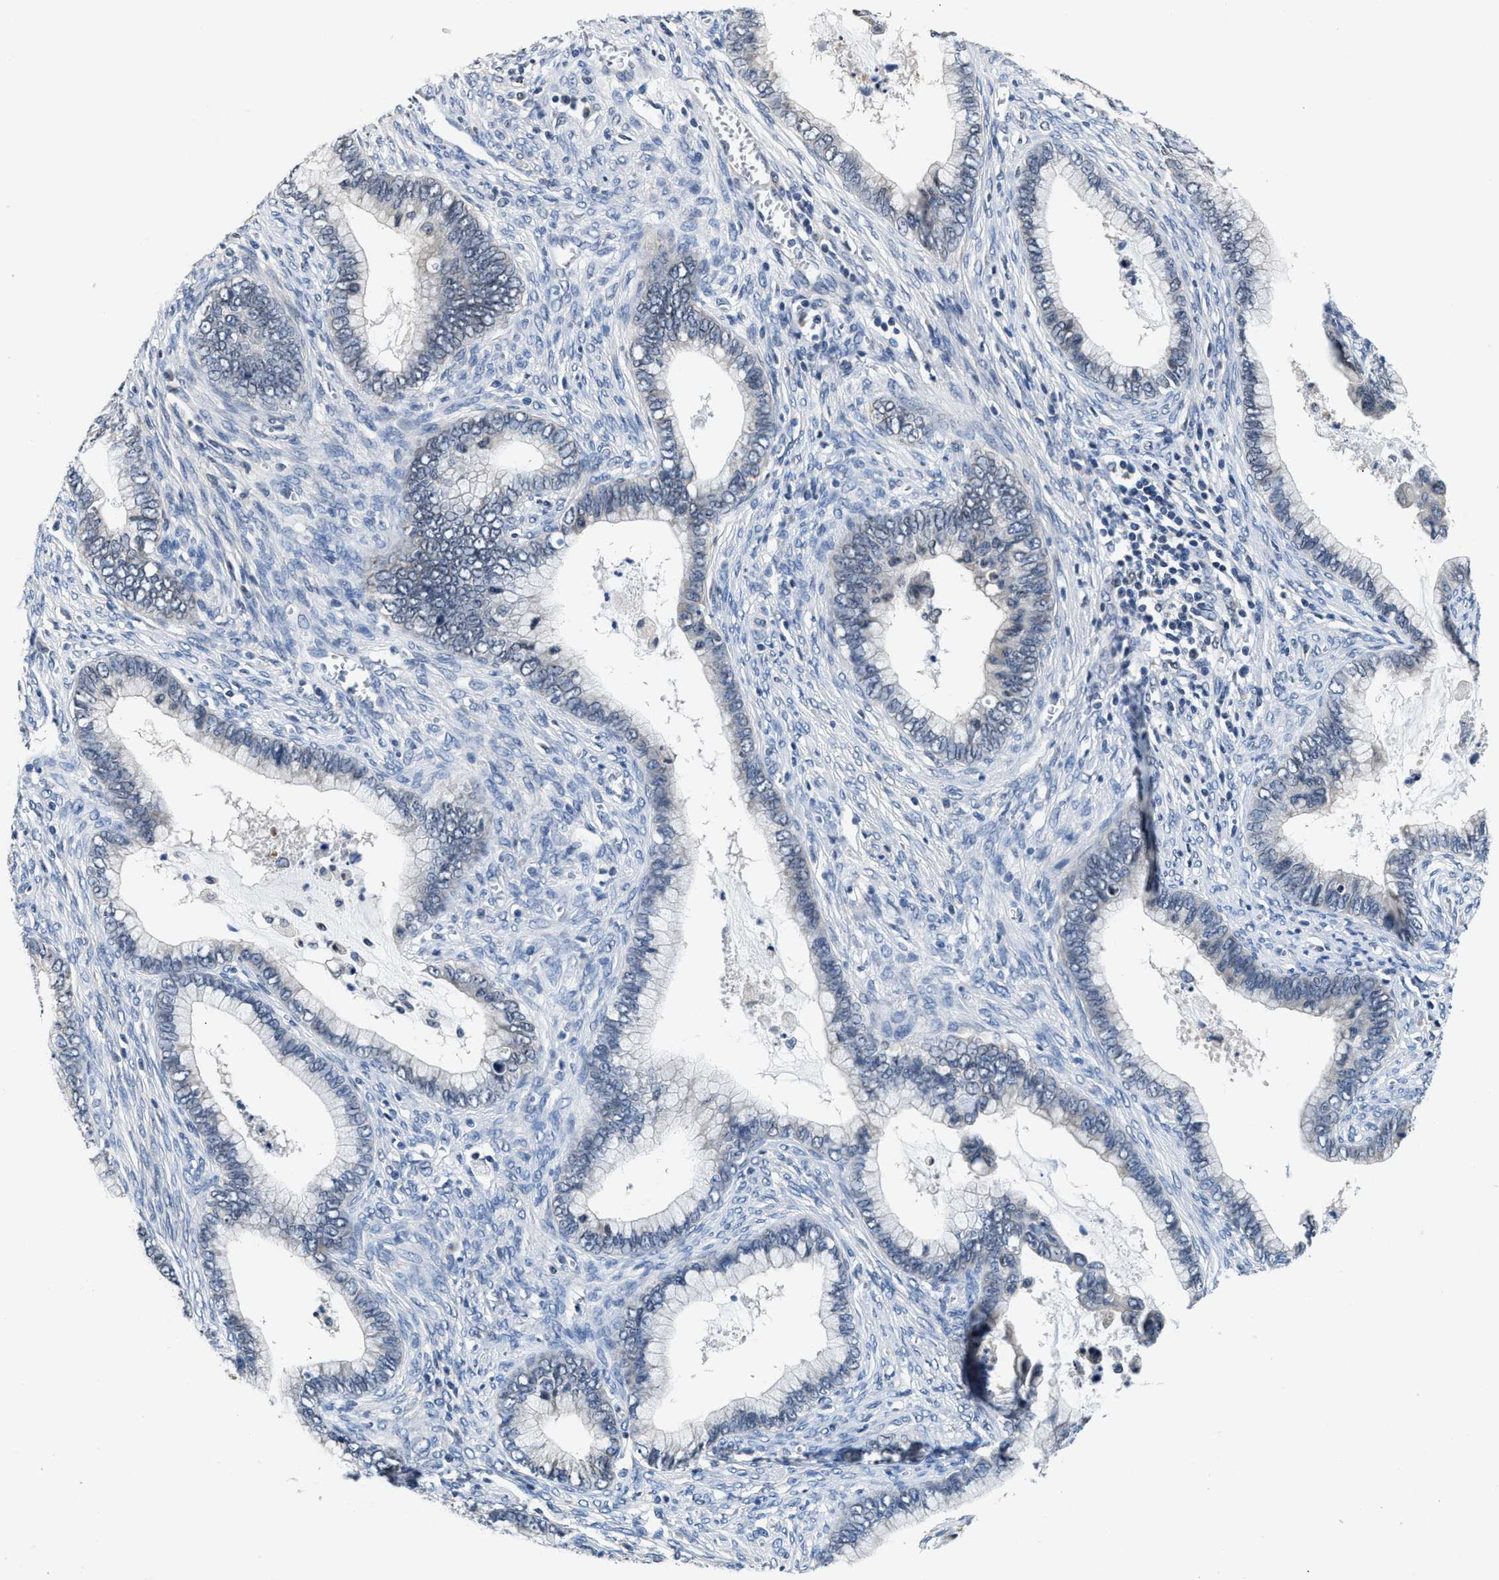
{"staining": {"intensity": "negative", "quantity": "none", "location": "none"}, "tissue": "cervical cancer", "cell_type": "Tumor cells", "image_type": "cancer", "snomed": [{"axis": "morphology", "description": "Adenocarcinoma, NOS"}, {"axis": "topography", "description": "Cervix"}], "caption": "Tumor cells are negative for brown protein staining in adenocarcinoma (cervical). (Immunohistochemistry, brightfield microscopy, high magnification).", "gene": "MYH3", "patient": {"sex": "female", "age": 44}}